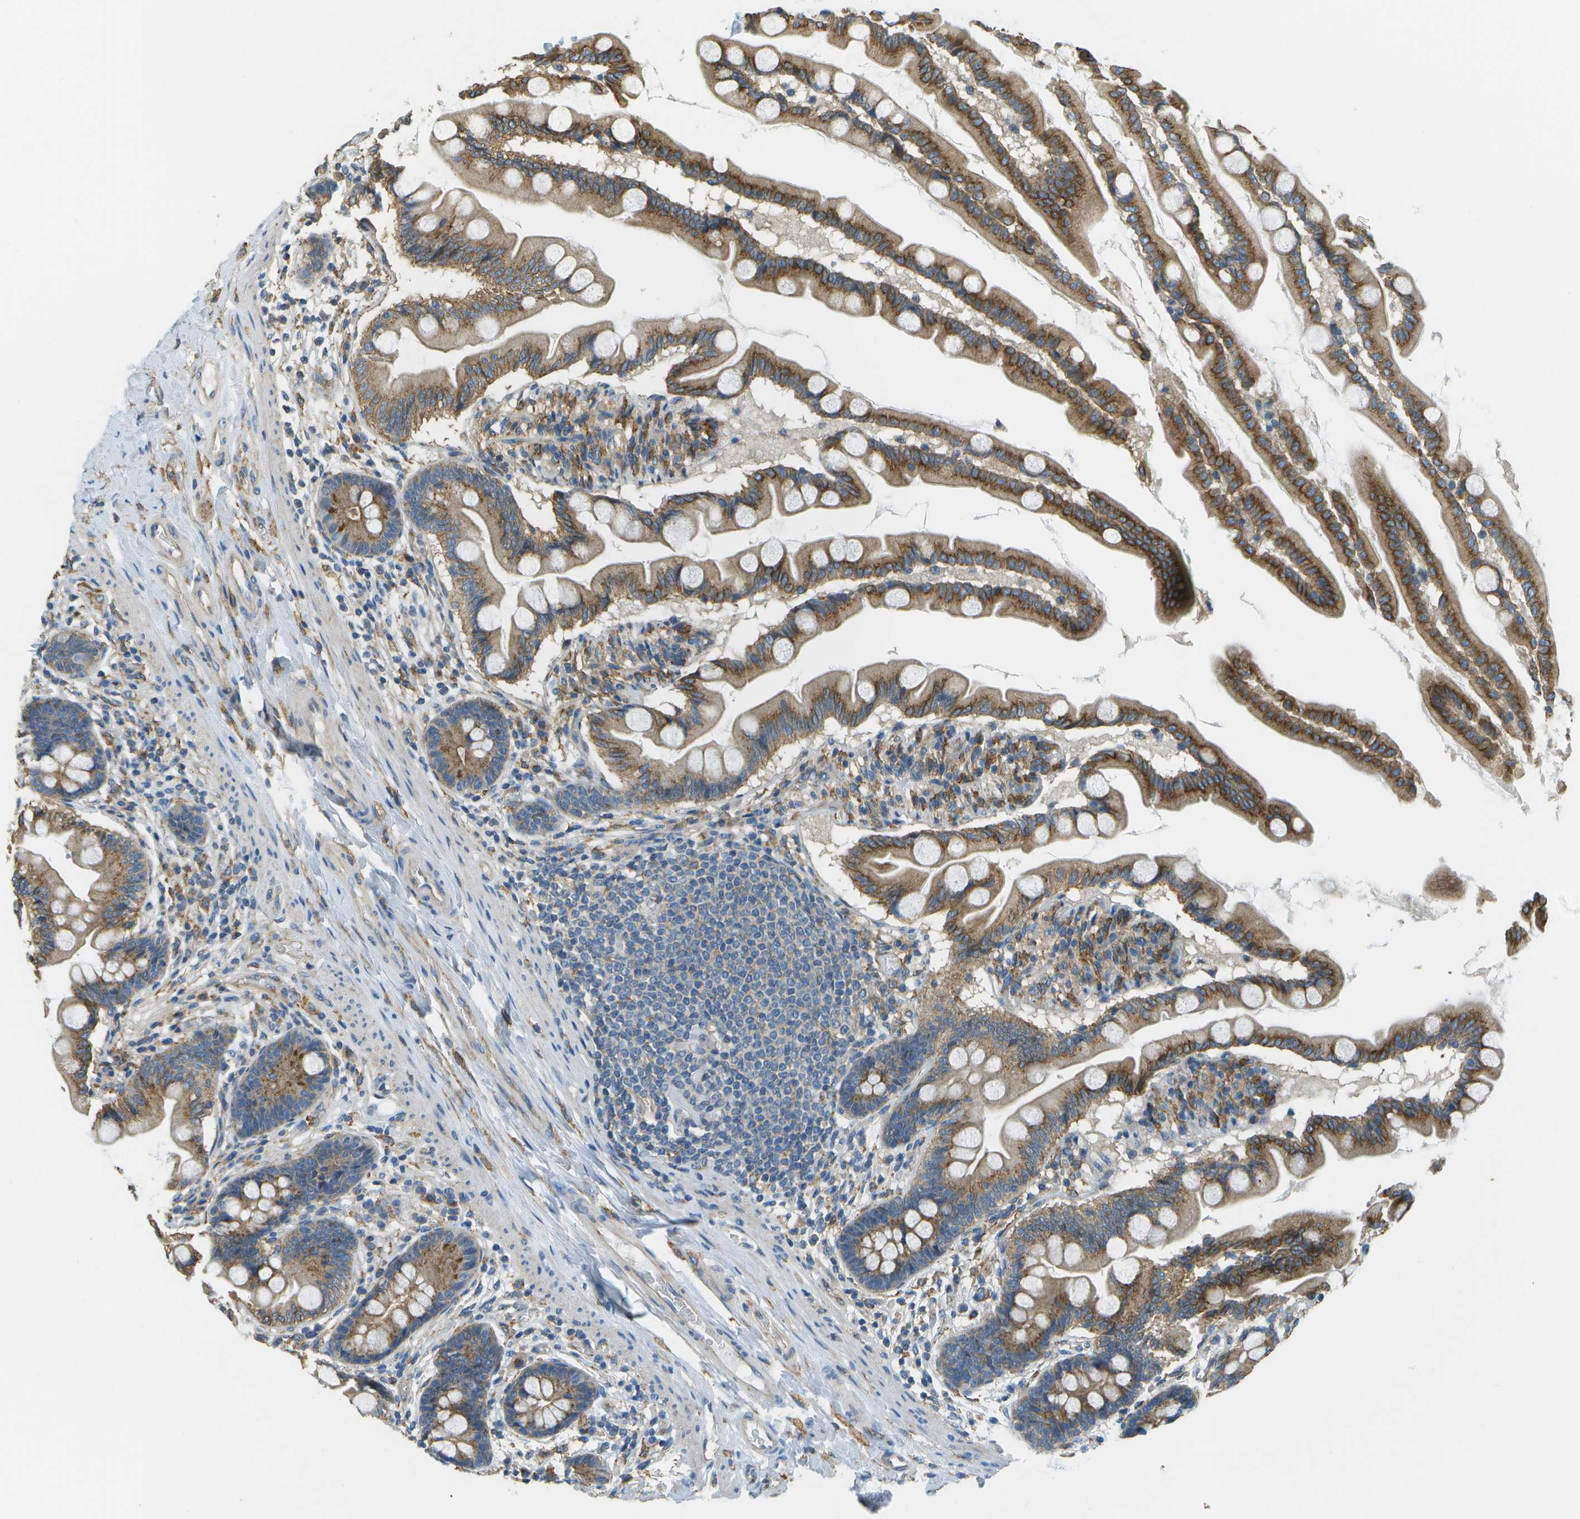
{"staining": {"intensity": "strong", "quantity": ">75%", "location": "cytoplasmic/membranous"}, "tissue": "small intestine", "cell_type": "Glandular cells", "image_type": "normal", "snomed": [{"axis": "morphology", "description": "Normal tissue, NOS"}, {"axis": "topography", "description": "Small intestine"}], "caption": "Brown immunohistochemical staining in normal human small intestine shows strong cytoplasmic/membranous staining in approximately >75% of glandular cells. The staining was performed using DAB, with brown indicating positive protein expression. Nuclei are stained blue with hematoxylin.", "gene": "CLTC", "patient": {"sex": "female", "age": 56}}